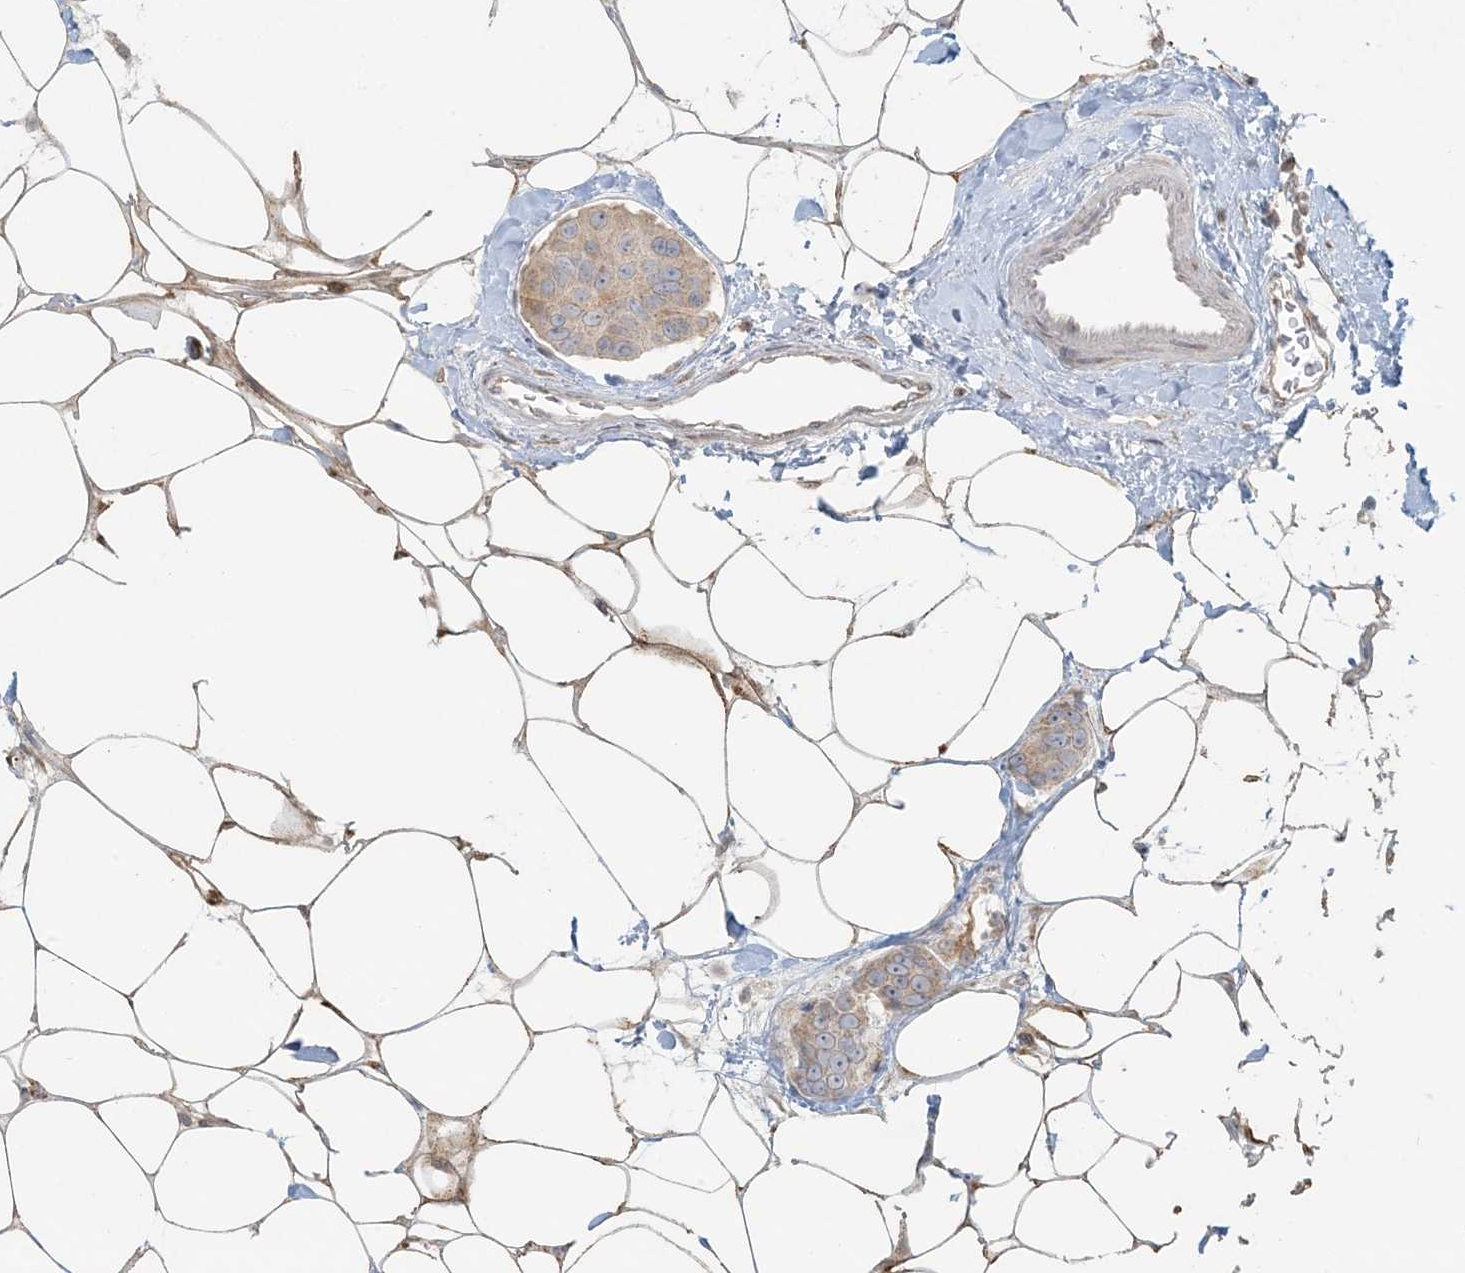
{"staining": {"intensity": "weak", "quantity": ">75%", "location": "cytoplasmic/membranous"}, "tissue": "breast cancer", "cell_type": "Tumor cells", "image_type": "cancer", "snomed": [{"axis": "morphology", "description": "Normal tissue, NOS"}, {"axis": "morphology", "description": "Duct carcinoma"}, {"axis": "topography", "description": "Breast"}], "caption": "About >75% of tumor cells in human breast invasive ductal carcinoma demonstrate weak cytoplasmic/membranous protein expression as visualized by brown immunohistochemical staining.", "gene": "HACL1", "patient": {"sex": "female", "age": 39}}